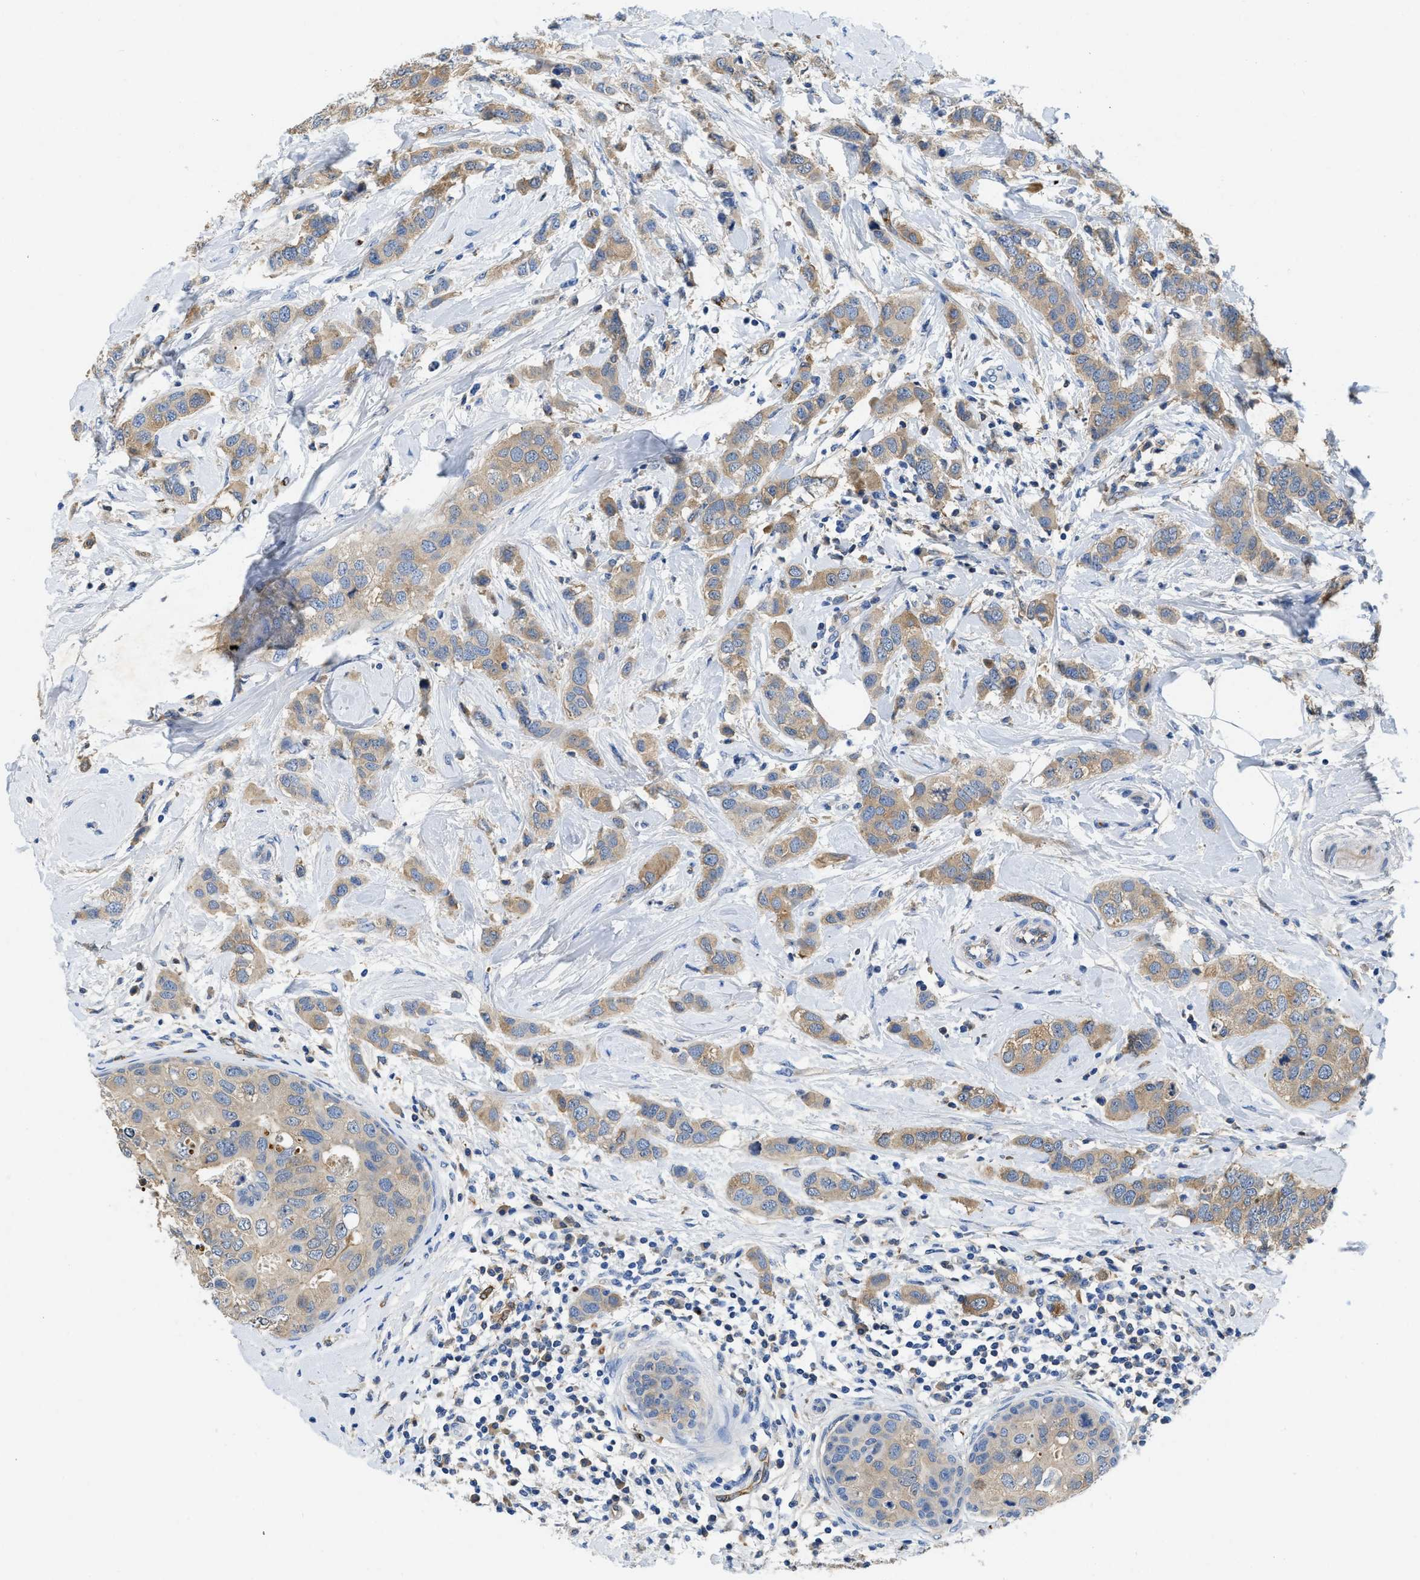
{"staining": {"intensity": "moderate", "quantity": ">75%", "location": "cytoplasmic/membranous"}, "tissue": "breast cancer", "cell_type": "Tumor cells", "image_type": "cancer", "snomed": [{"axis": "morphology", "description": "Duct carcinoma"}, {"axis": "topography", "description": "Breast"}], "caption": "A medium amount of moderate cytoplasmic/membranous positivity is seen in about >75% of tumor cells in breast cancer tissue.", "gene": "SPEG", "patient": {"sex": "female", "age": 50}}